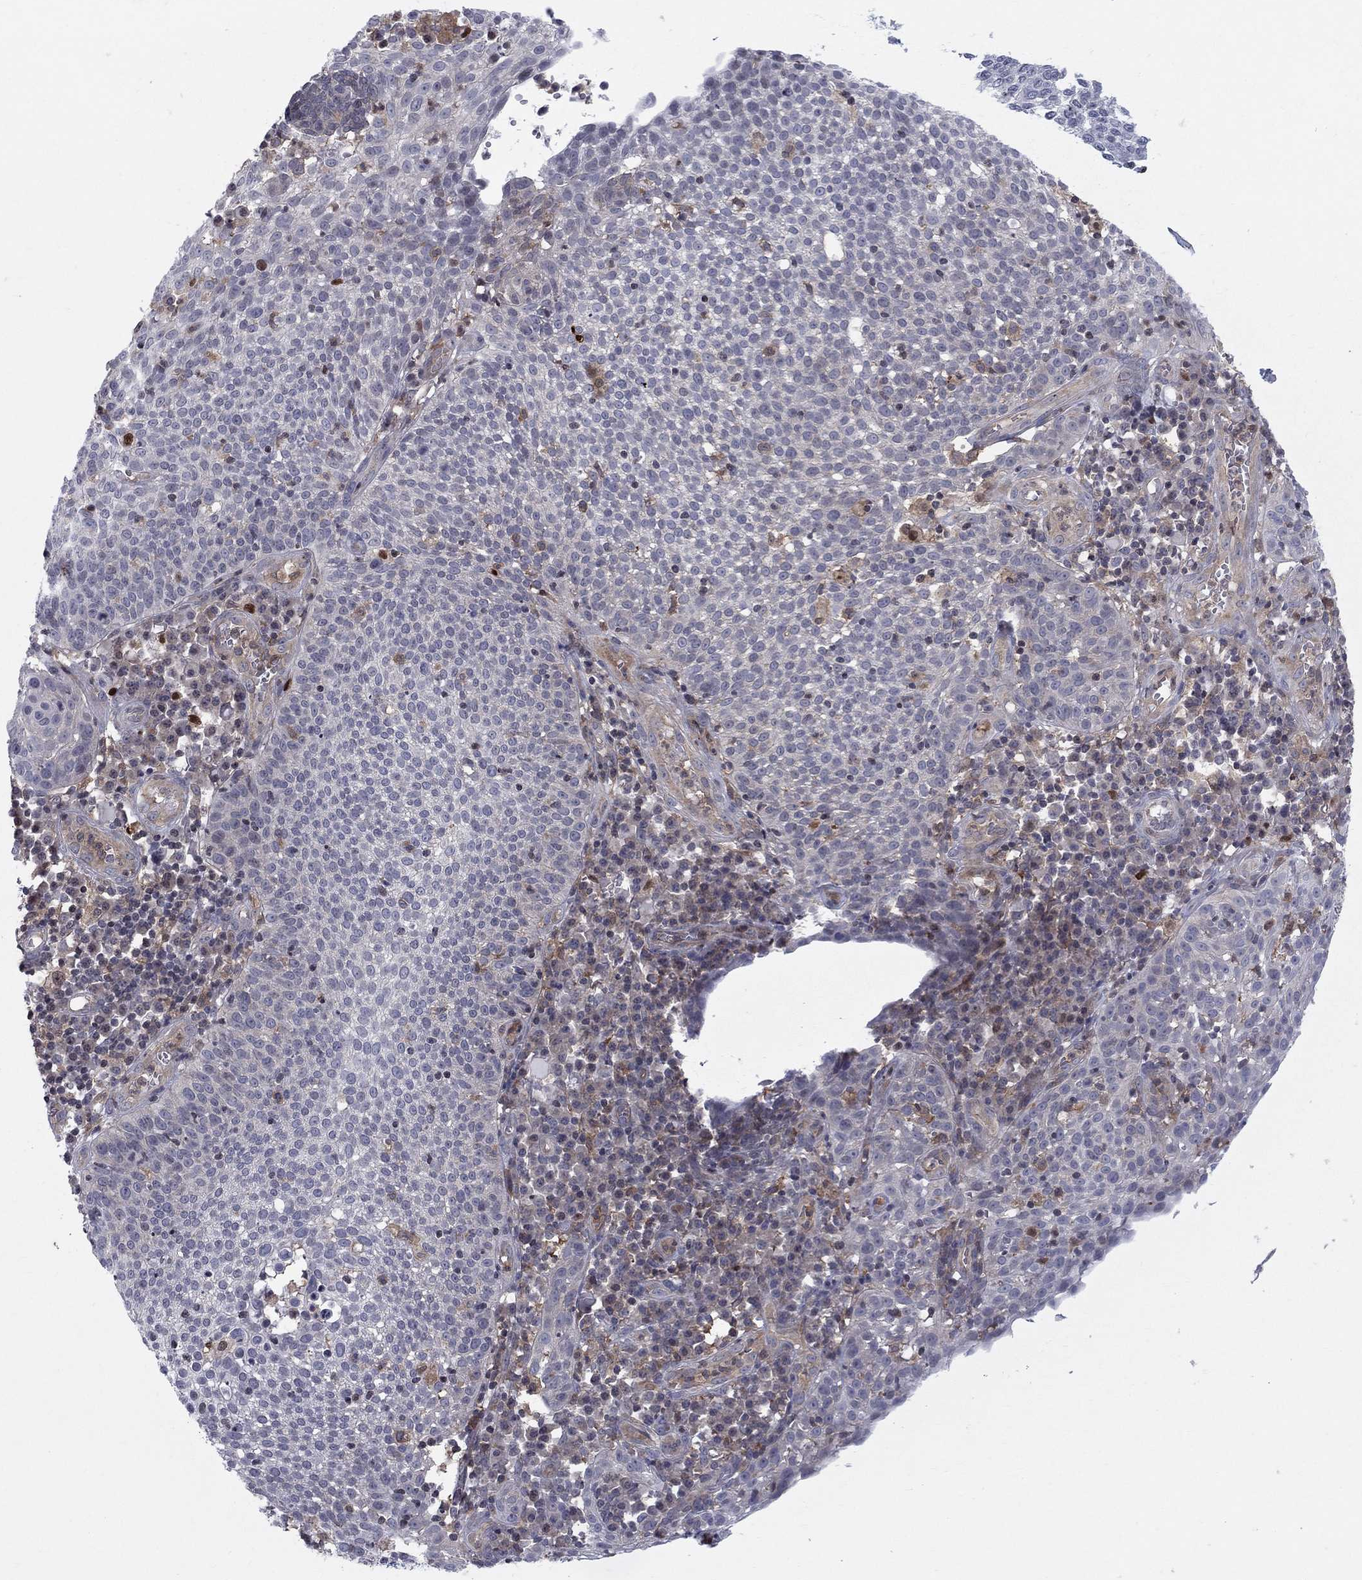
{"staining": {"intensity": "moderate", "quantity": "<25%", "location": "nuclear"}, "tissue": "cervical cancer", "cell_type": "Tumor cells", "image_type": "cancer", "snomed": [{"axis": "morphology", "description": "Squamous cell carcinoma, NOS"}, {"axis": "topography", "description": "Cervix"}], "caption": "Moderate nuclear expression is present in about <25% of tumor cells in cervical cancer (squamous cell carcinoma).", "gene": "ZNHIT3", "patient": {"sex": "female", "age": 34}}